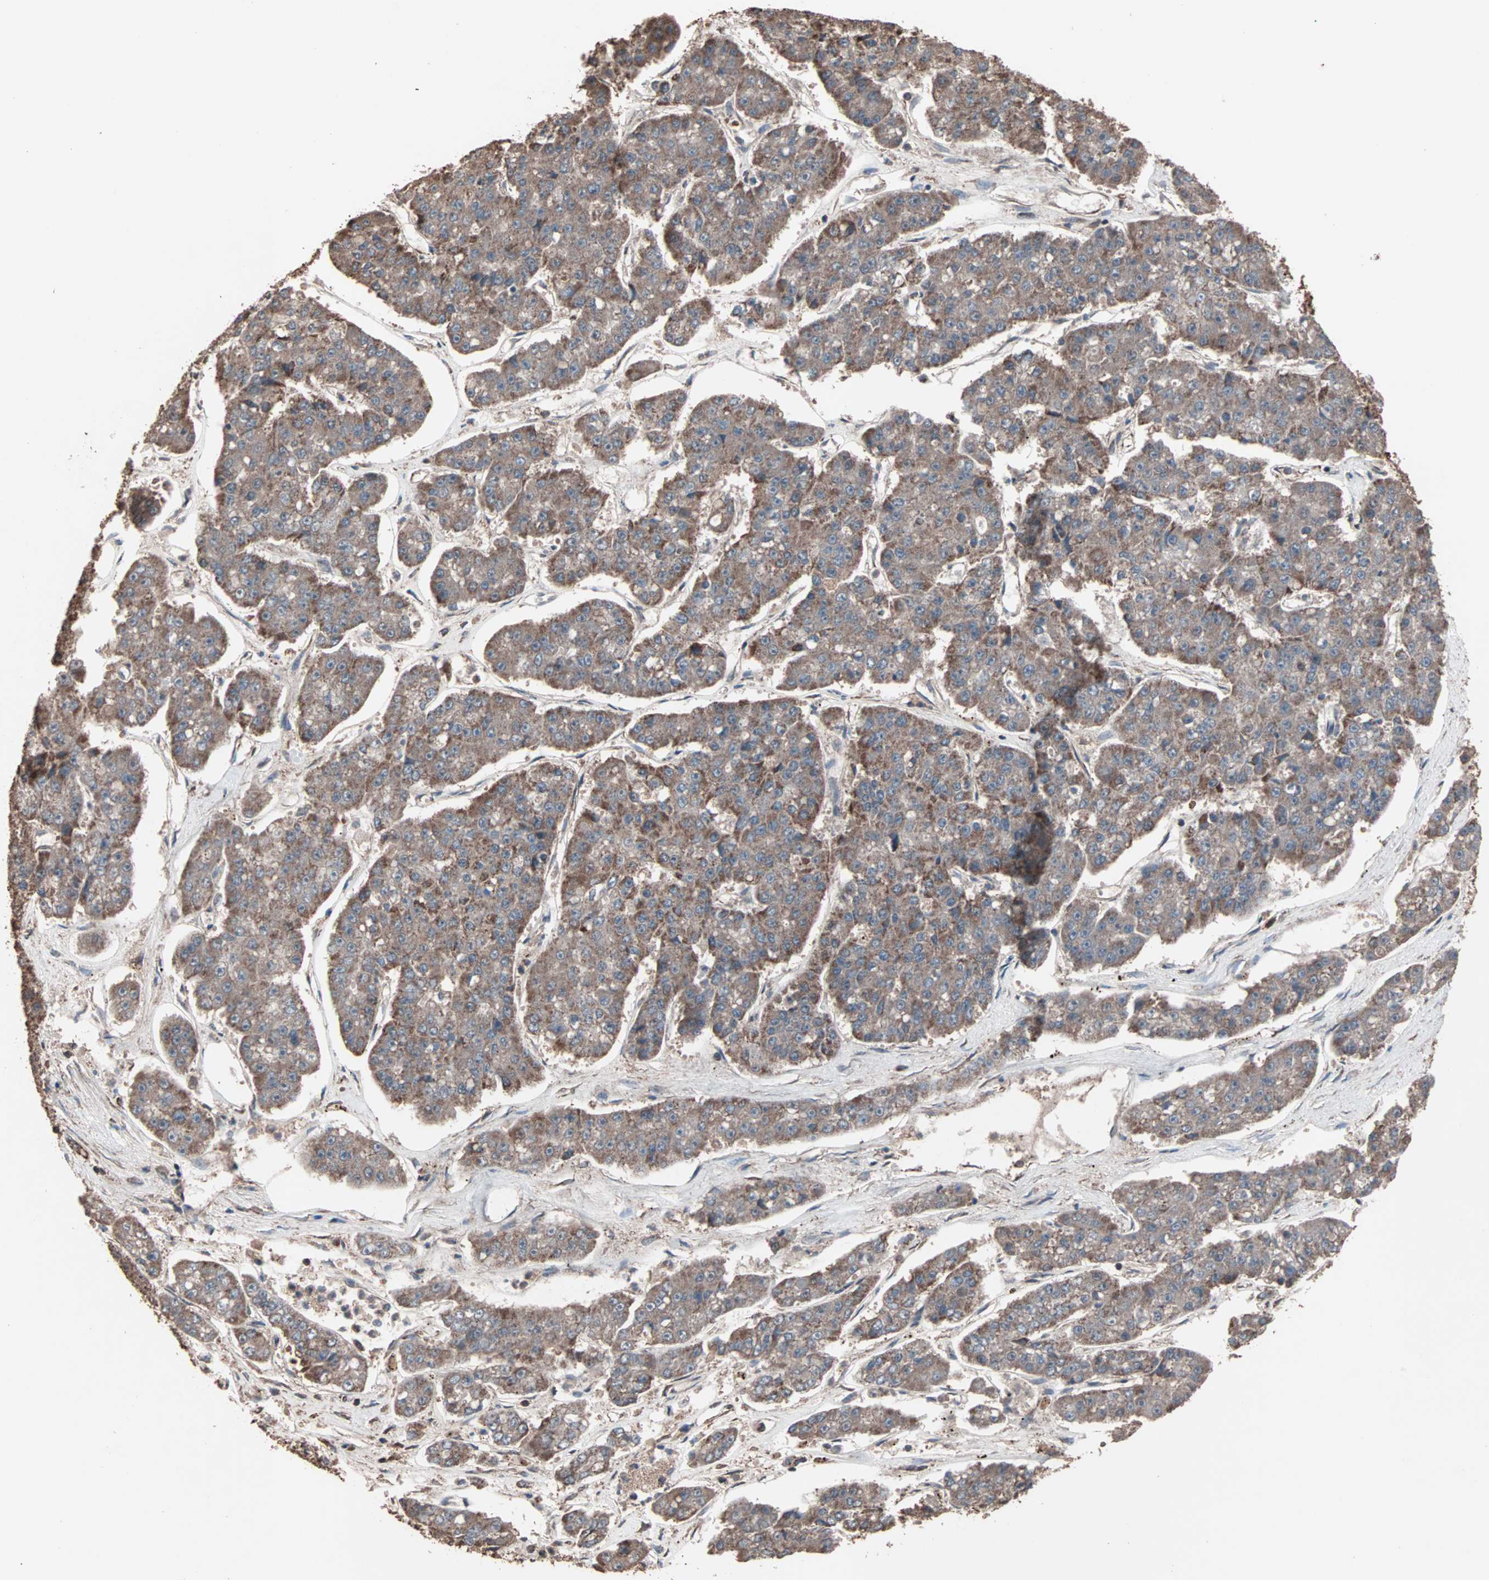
{"staining": {"intensity": "moderate", "quantity": ">75%", "location": "cytoplasmic/membranous"}, "tissue": "pancreatic cancer", "cell_type": "Tumor cells", "image_type": "cancer", "snomed": [{"axis": "morphology", "description": "Adenocarcinoma, NOS"}, {"axis": "topography", "description": "Pancreas"}], "caption": "A photomicrograph of pancreatic cancer stained for a protein displays moderate cytoplasmic/membranous brown staining in tumor cells.", "gene": "MRPL2", "patient": {"sex": "male", "age": 50}}